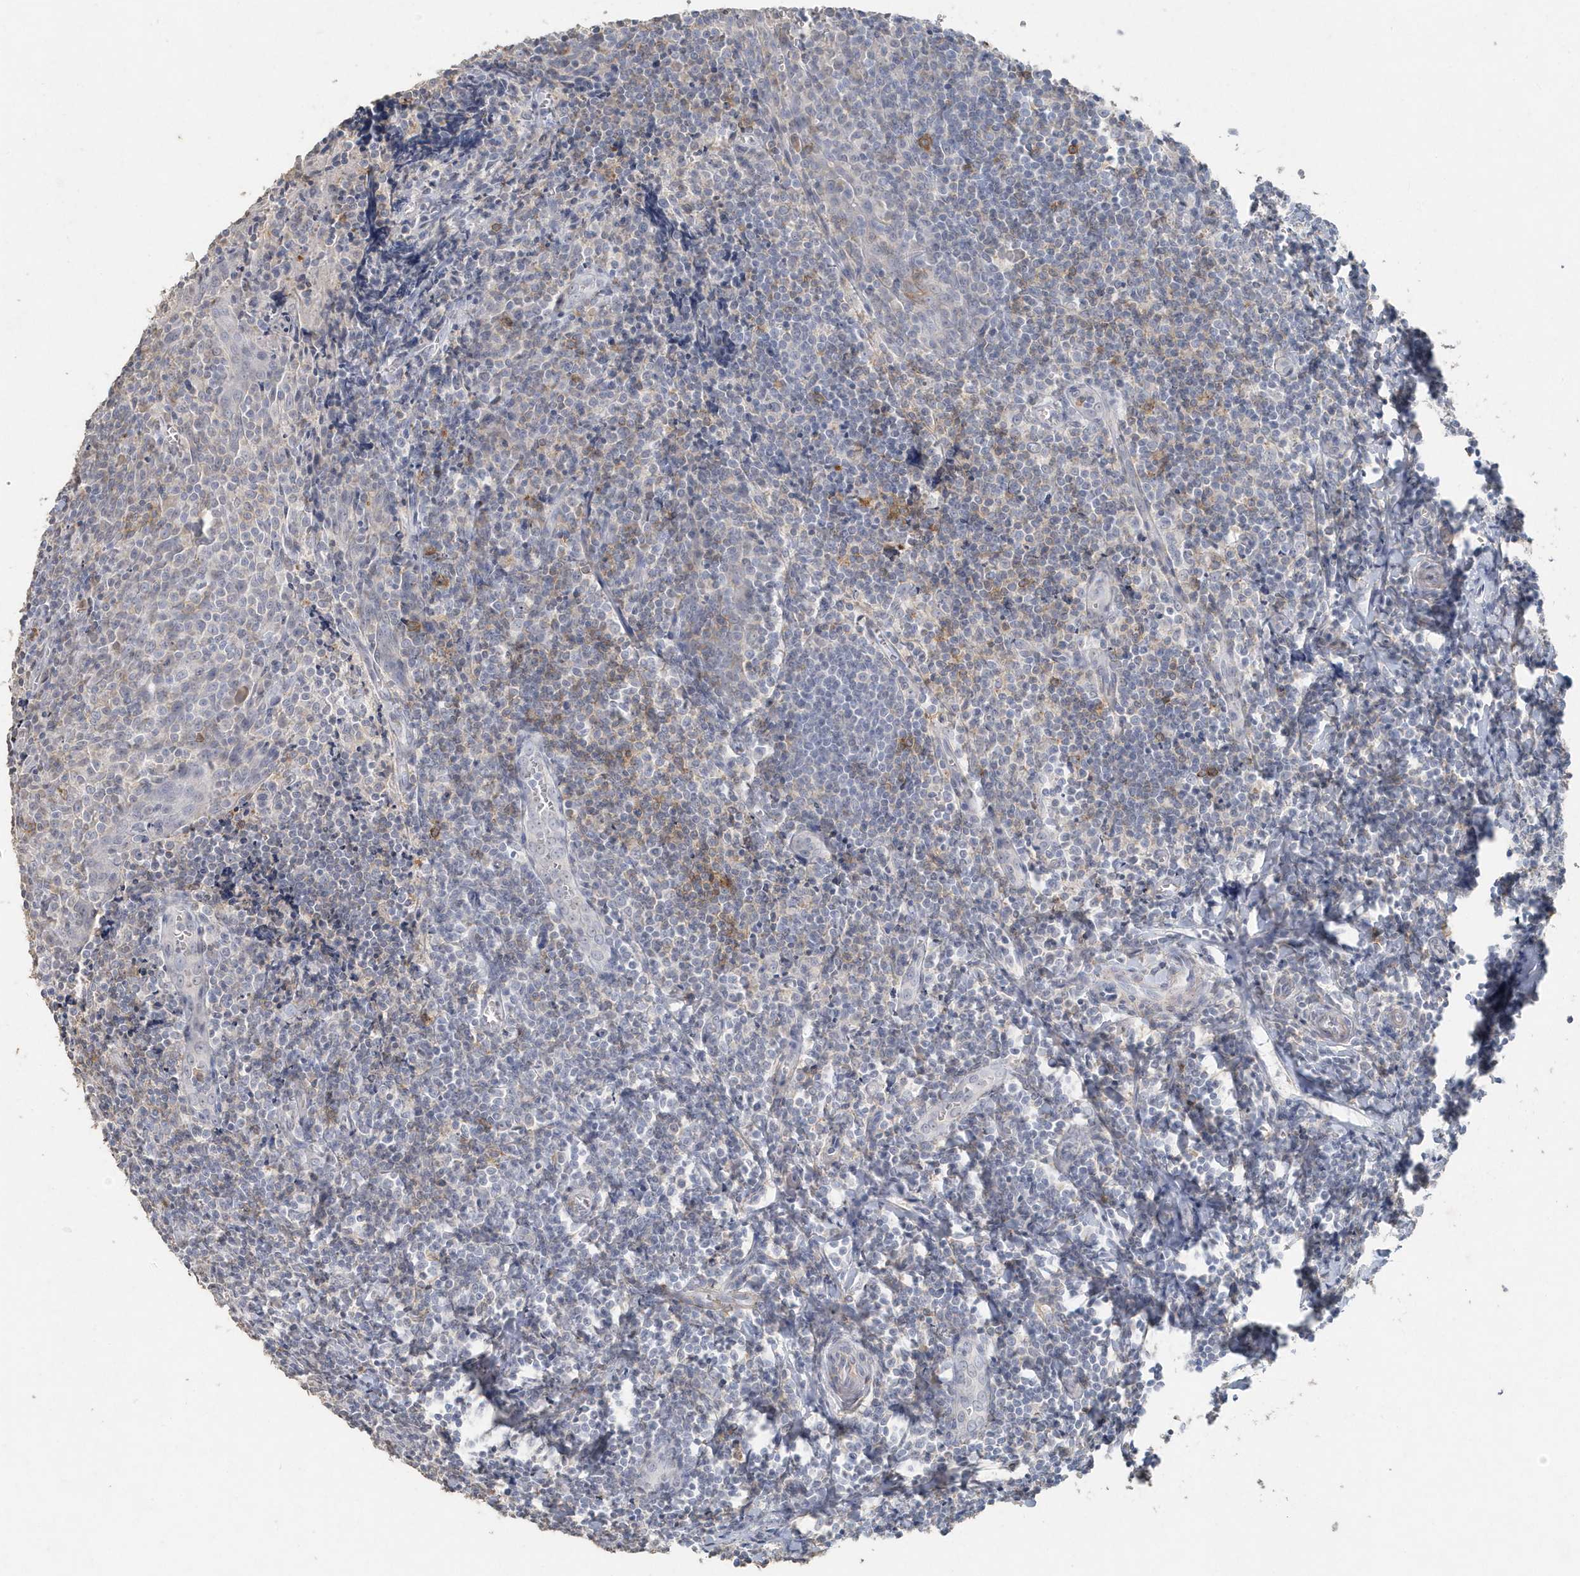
{"staining": {"intensity": "strong", "quantity": "<25%", "location": "cytoplasmic/membranous"}, "tissue": "tonsil", "cell_type": "Germinal center cells", "image_type": "normal", "snomed": [{"axis": "morphology", "description": "Normal tissue, NOS"}, {"axis": "topography", "description": "Tonsil"}], "caption": "Strong cytoplasmic/membranous positivity for a protein is seen in approximately <25% of germinal center cells of normal tonsil using IHC.", "gene": "PDCD1", "patient": {"sex": "male", "age": 27}}